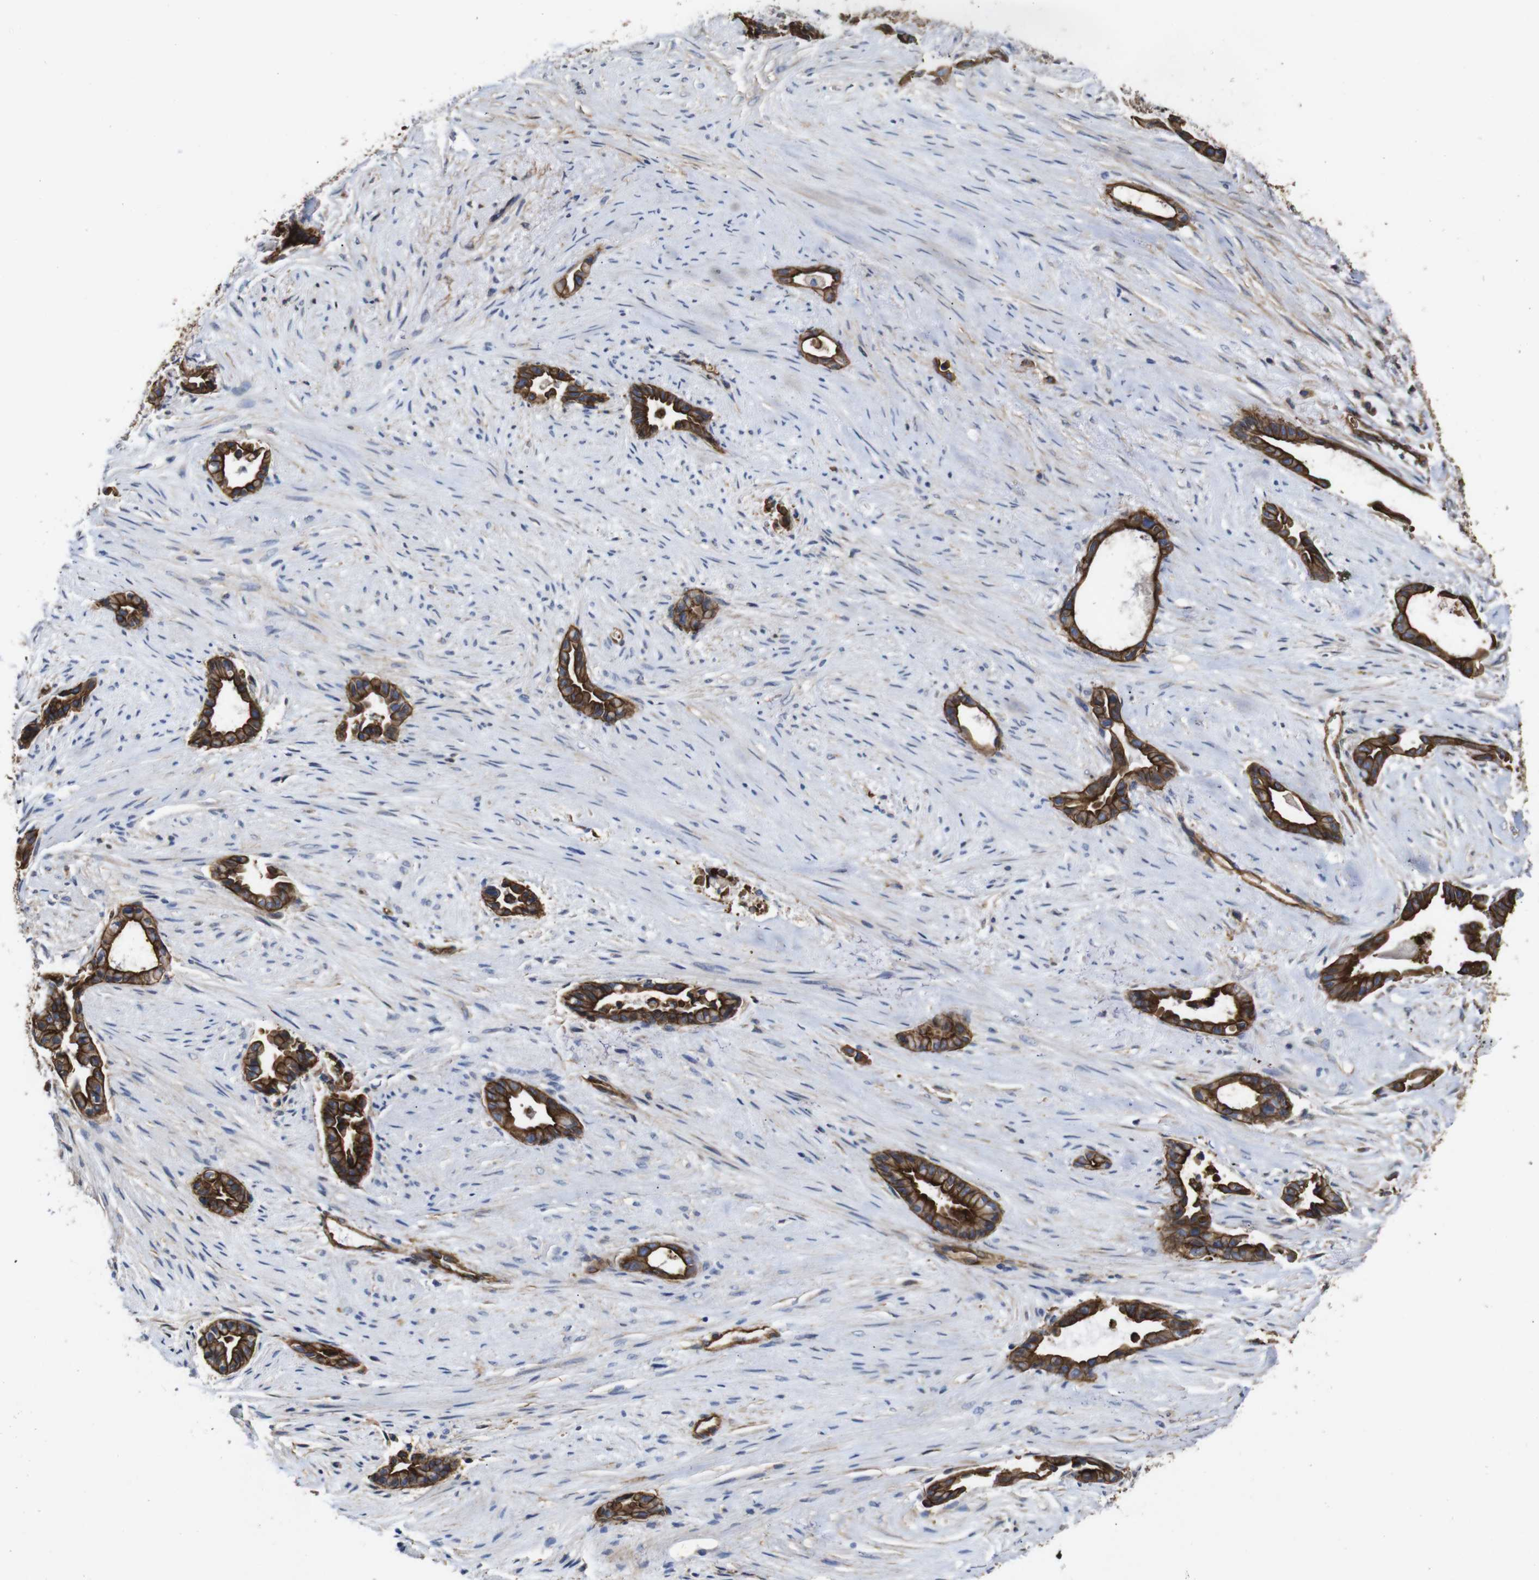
{"staining": {"intensity": "strong", "quantity": ">75%", "location": "cytoplasmic/membranous"}, "tissue": "liver cancer", "cell_type": "Tumor cells", "image_type": "cancer", "snomed": [{"axis": "morphology", "description": "Cholangiocarcinoma"}, {"axis": "topography", "description": "Liver"}], "caption": "Approximately >75% of tumor cells in liver cancer show strong cytoplasmic/membranous protein expression as visualized by brown immunohistochemical staining.", "gene": "SPTBN1", "patient": {"sex": "female", "age": 55}}